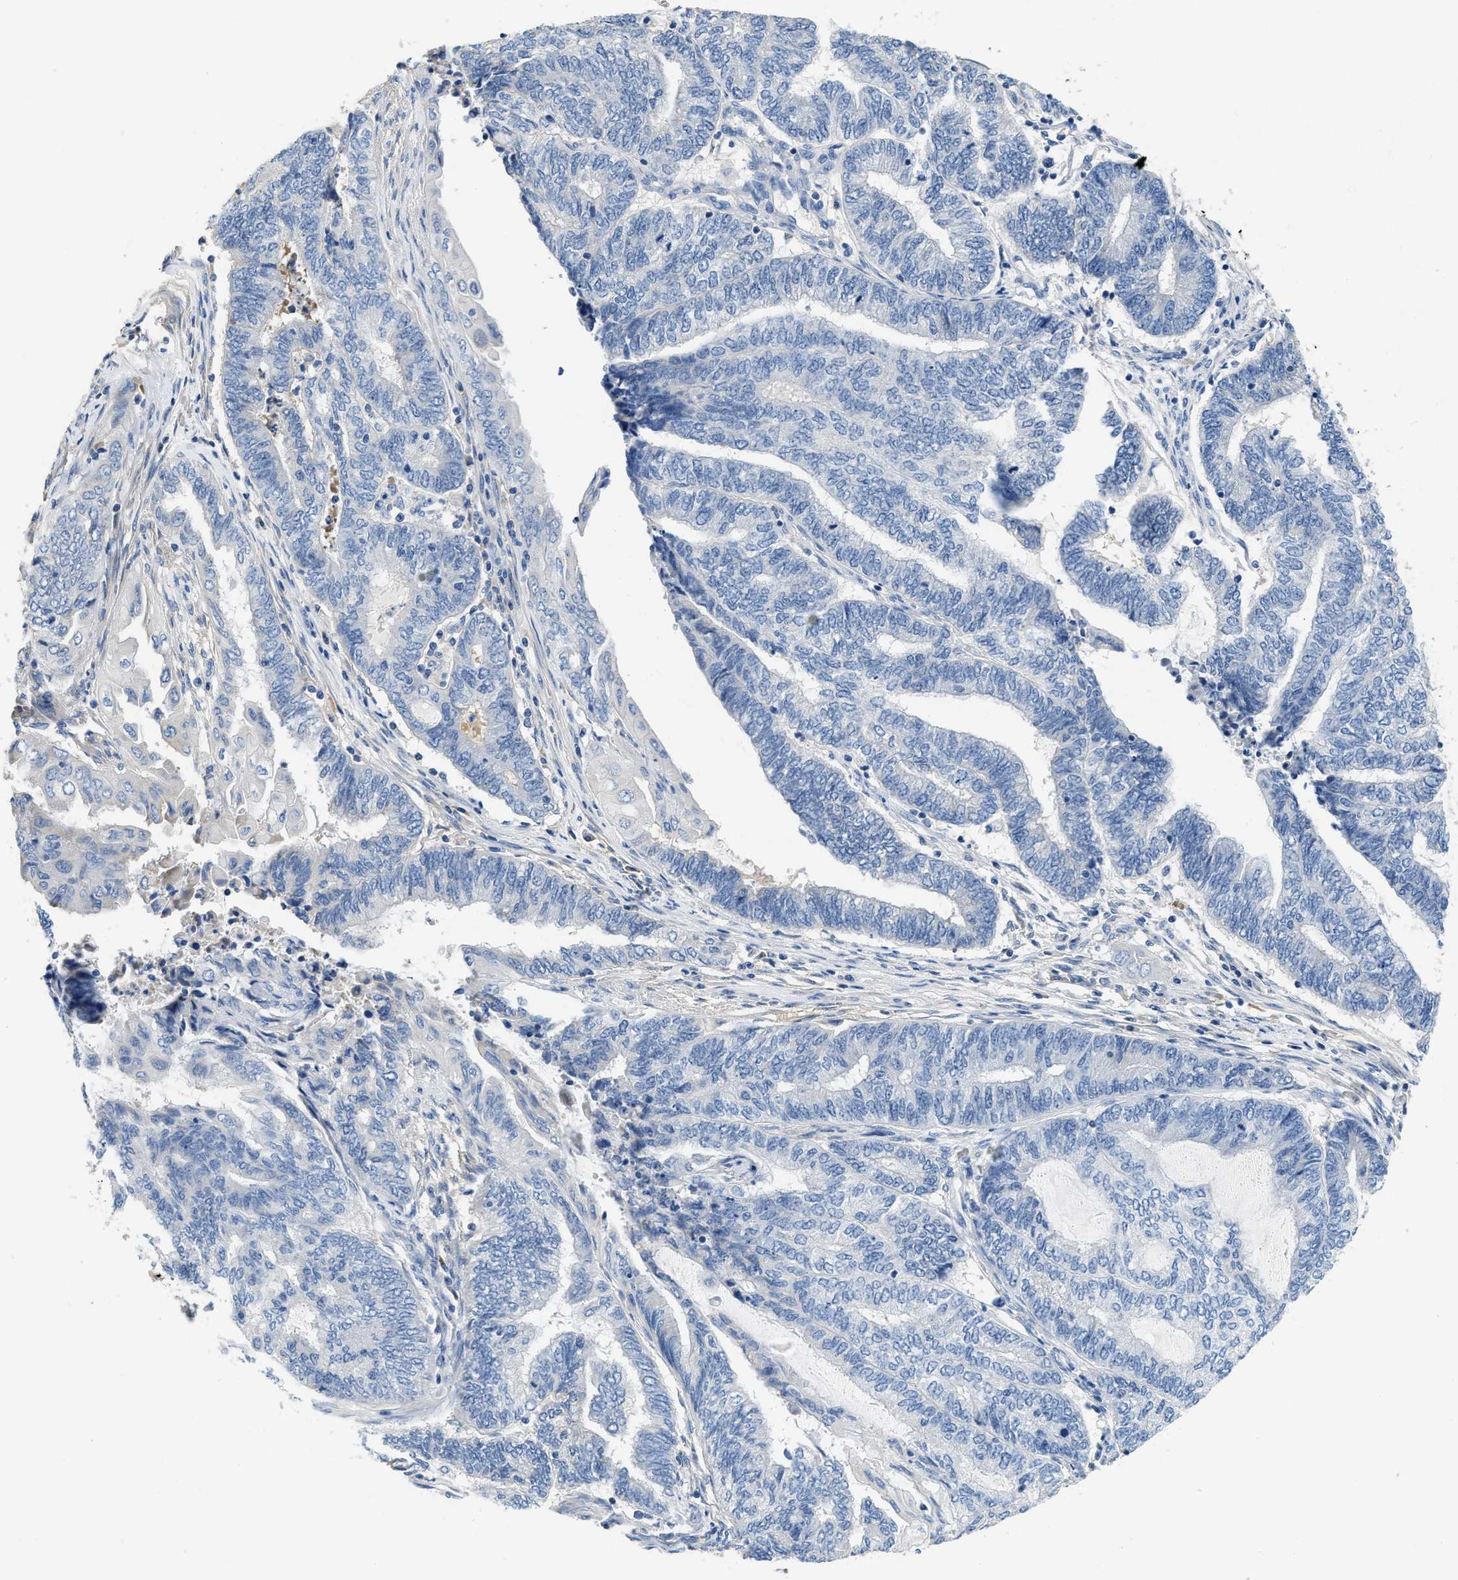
{"staining": {"intensity": "negative", "quantity": "none", "location": "none"}, "tissue": "endometrial cancer", "cell_type": "Tumor cells", "image_type": "cancer", "snomed": [{"axis": "morphology", "description": "Adenocarcinoma, NOS"}, {"axis": "topography", "description": "Uterus"}, {"axis": "topography", "description": "Endometrium"}], "caption": "Image shows no significant protein staining in tumor cells of endometrial adenocarcinoma.", "gene": "C1S", "patient": {"sex": "female", "age": 70}}